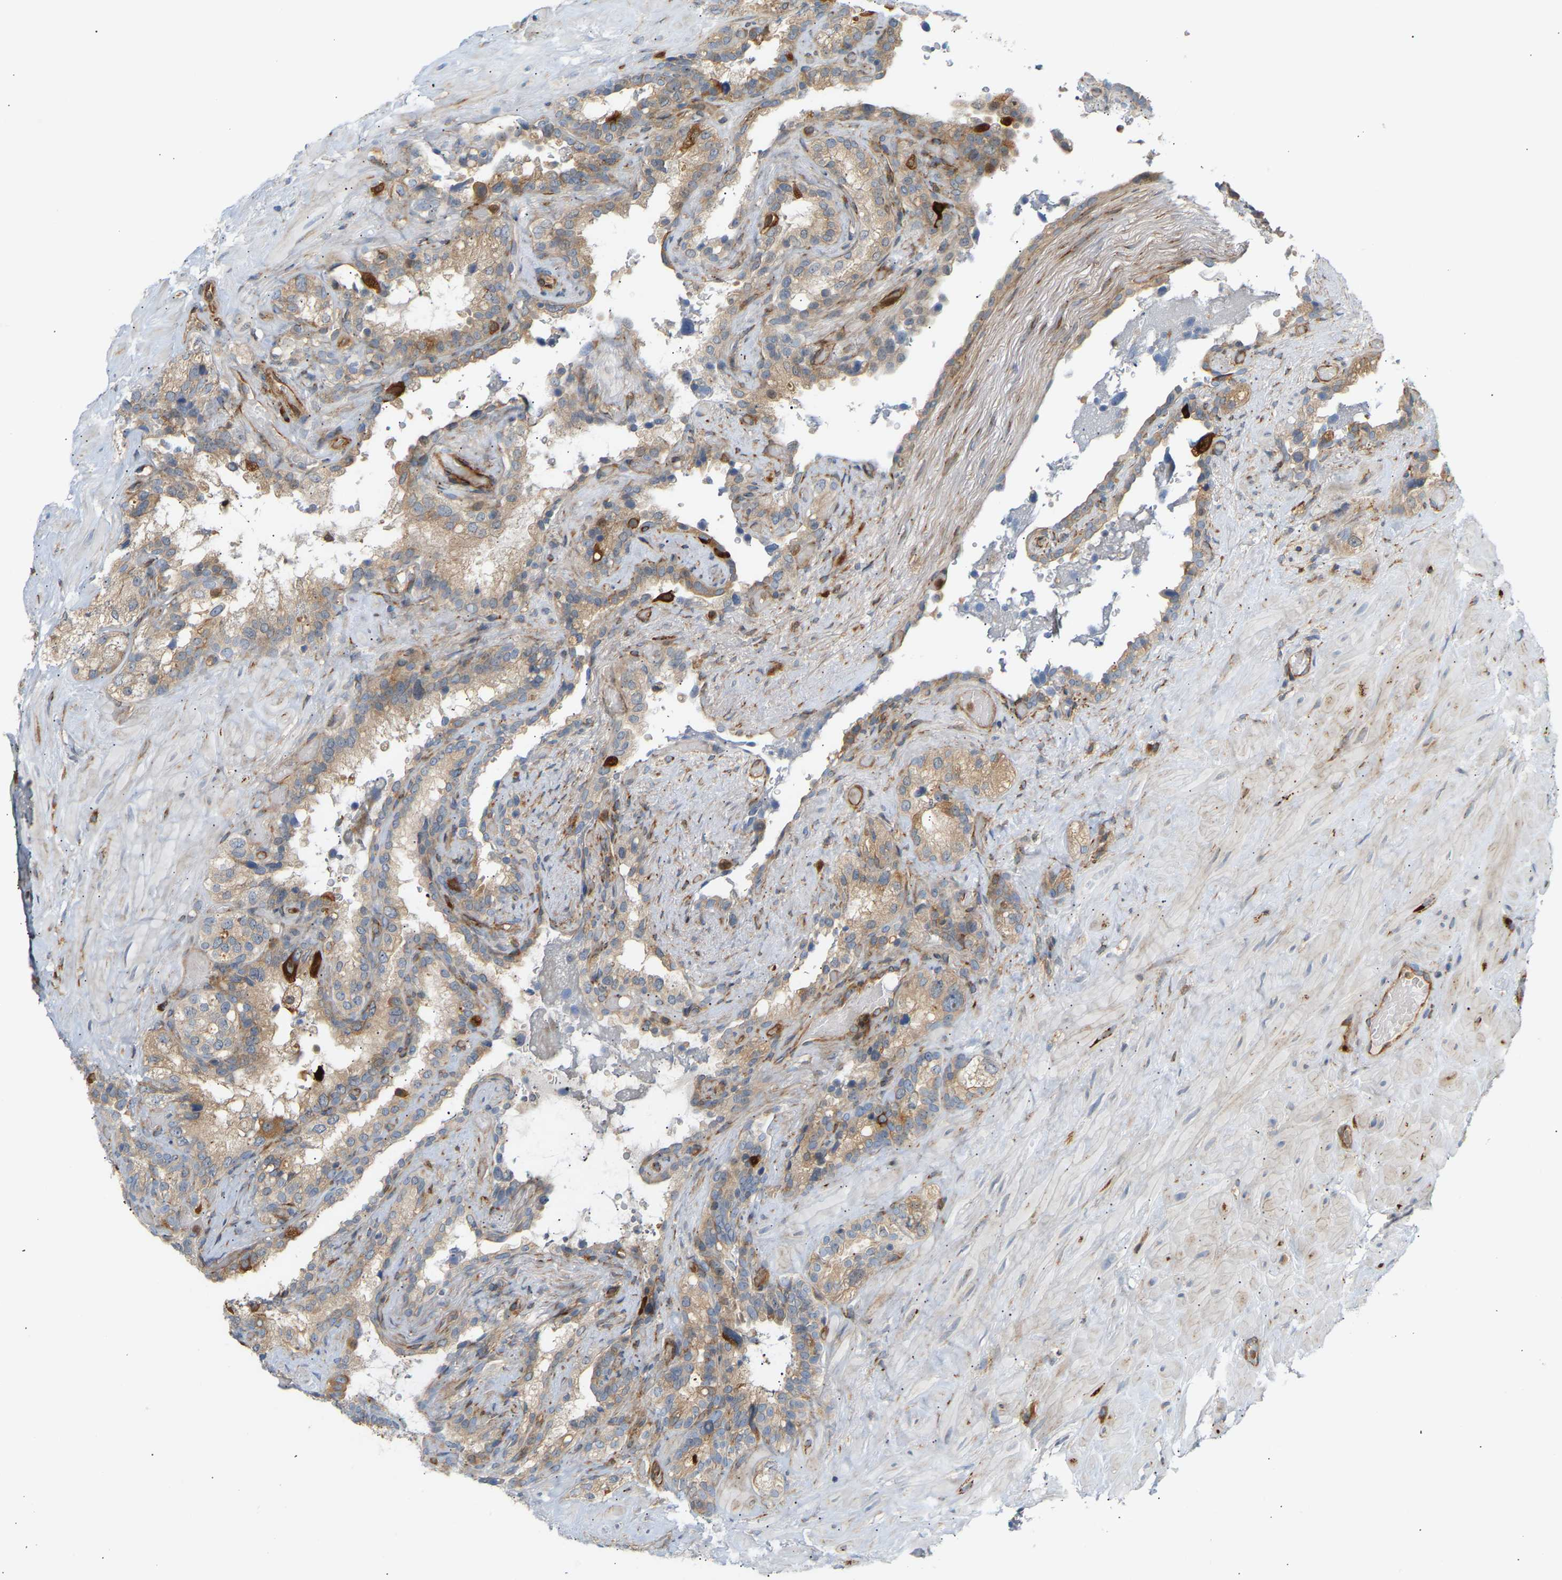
{"staining": {"intensity": "weak", "quantity": ">75%", "location": "cytoplasmic/membranous"}, "tissue": "seminal vesicle", "cell_type": "Glandular cells", "image_type": "normal", "snomed": [{"axis": "morphology", "description": "Normal tissue, NOS"}, {"axis": "topography", "description": "Seminal veicle"}], "caption": "Weak cytoplasmic/membranous staining is appreciated in about >75% of glandular cells in unremarkable seminal vesicle. Immunohistochemistry (ihc) stains the protein in brown and the nuclei are stained blue.", "gene": "PLCG2", "patient": {"sex": "male", "age": 68}}